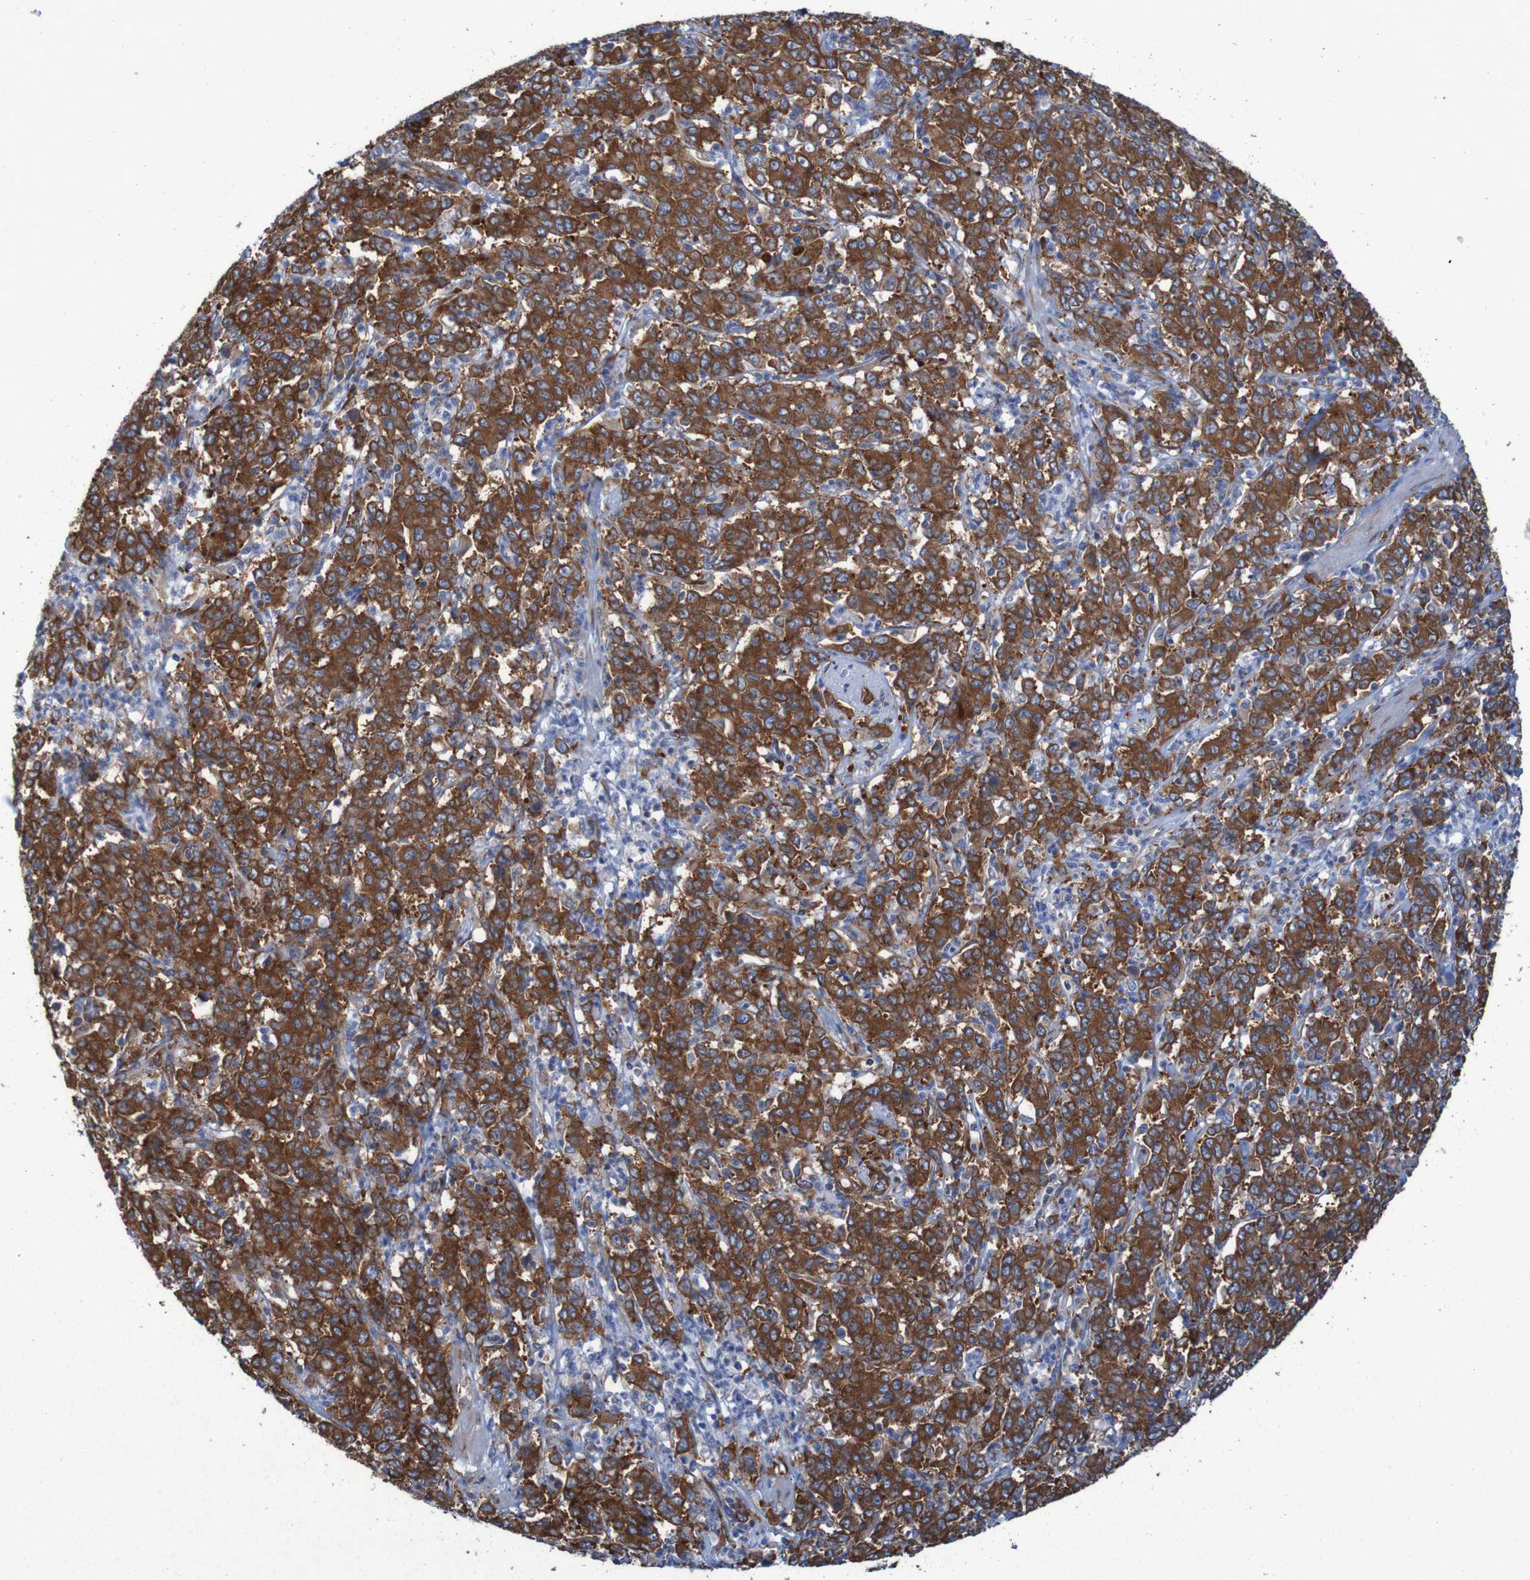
{"staining": {"intensity": "strong", "quantity": ">75%", "location": "cytoplasmic/membranous"}, "tissue": "stomach cancer", "cell_type": "Tumor cells", "image_type": "cancer", "snomed": [{"axis": "morphology", "description": "Adenocarcinoma, NOS"}, {"axis": "topography", "description": "Stomach, lower"}], "caption": "A micrograph of human stomach cancer (adenocarcinoma) stained for a protein shows strong cytoplasmic/membranous brown staining in tumor cells.", "gene": "RPL10", "patient": {"sex": "female", "age": 71}}